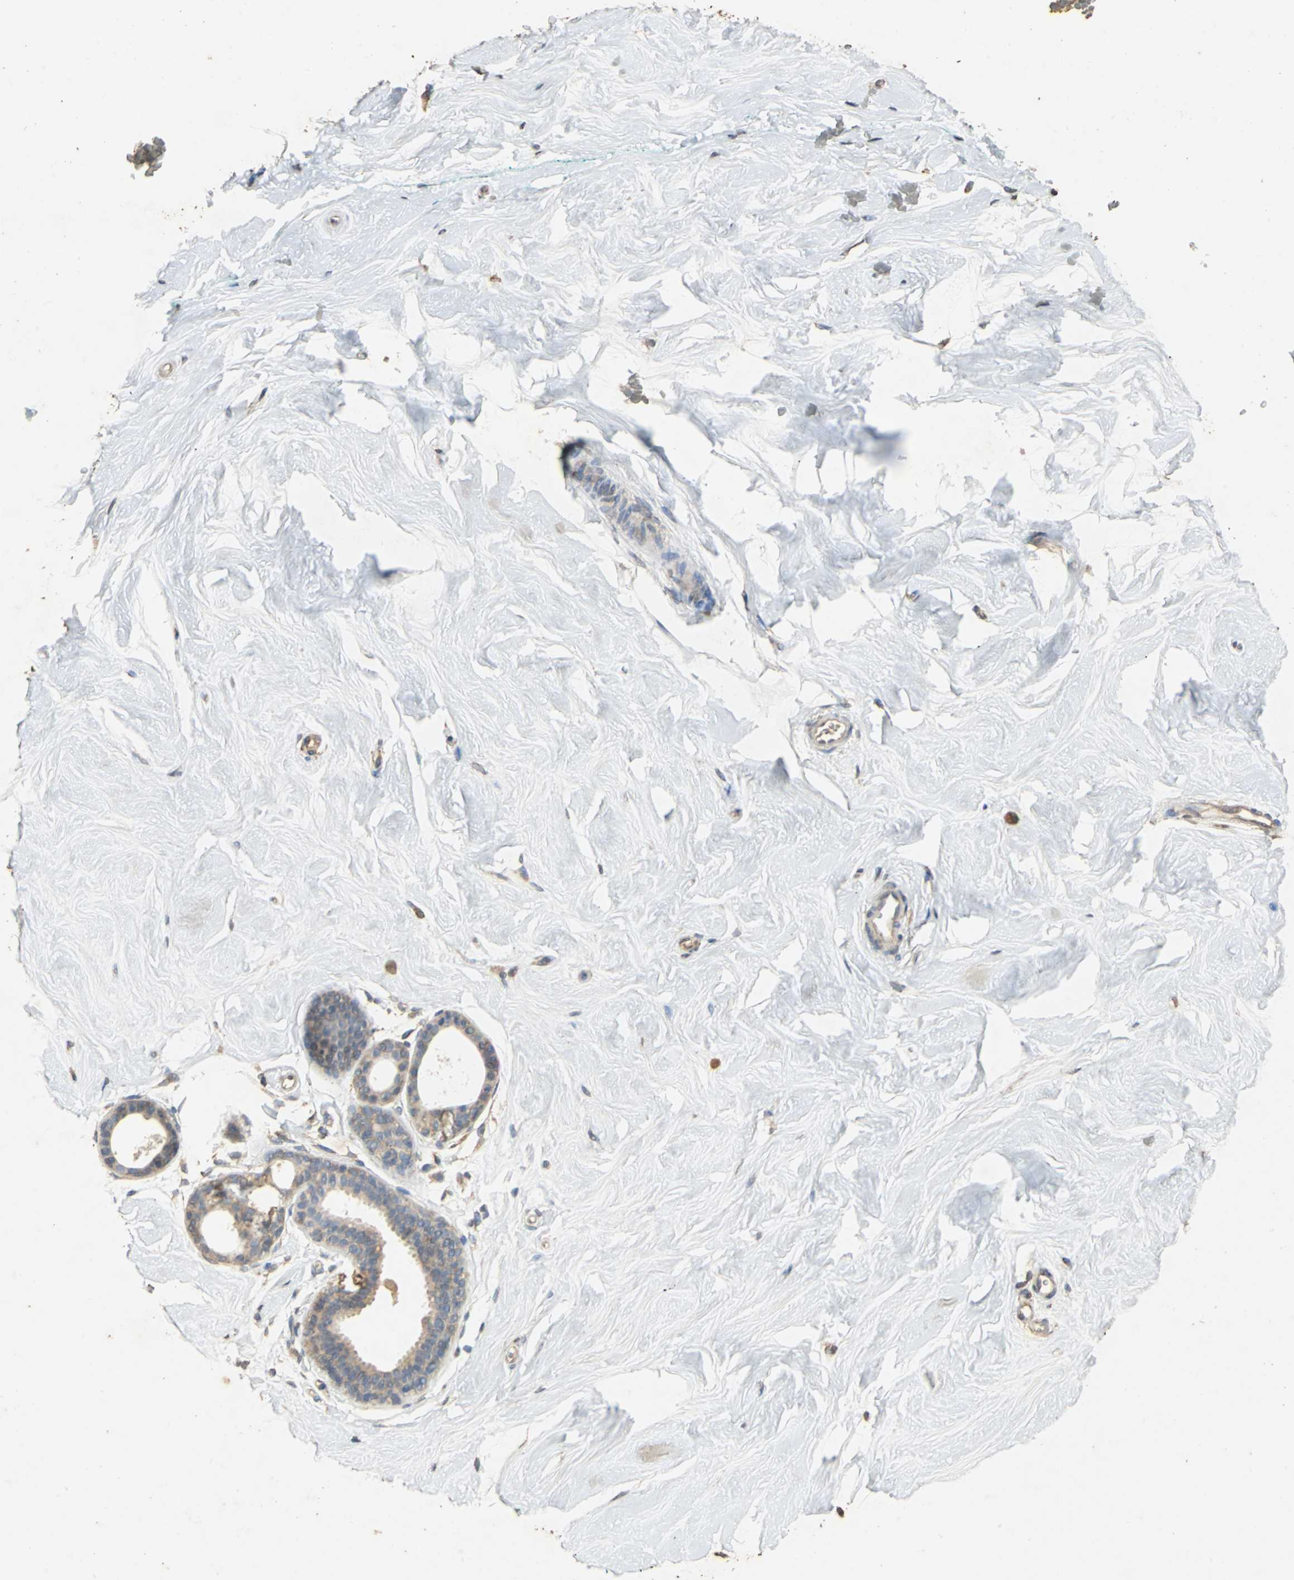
{"staining": {"intensity": "weak", "quantity": "25%-75%", "location": "cytoplasmic/membranous"}, "tissue": "breast", "cell_type": "Adipocytes", "image_type": "normal", "snomed": [{"axis": "morphology", "description": "Normal tissue, NOS"}, {"axis": "topography", "description": "Breast"}], "caption": "Immunohistochemical staining of unremarkable breast demonstrates low levels of weak cytoplasmic/membranous positivity in approximately 25%-75% of adipocytes. (DAB (3,3'-diaminobenzidine) IHC with brightfield microscopy, high magnification).", "gene": "ACSL4", "patient": {"sex": "female", "age": 52}}